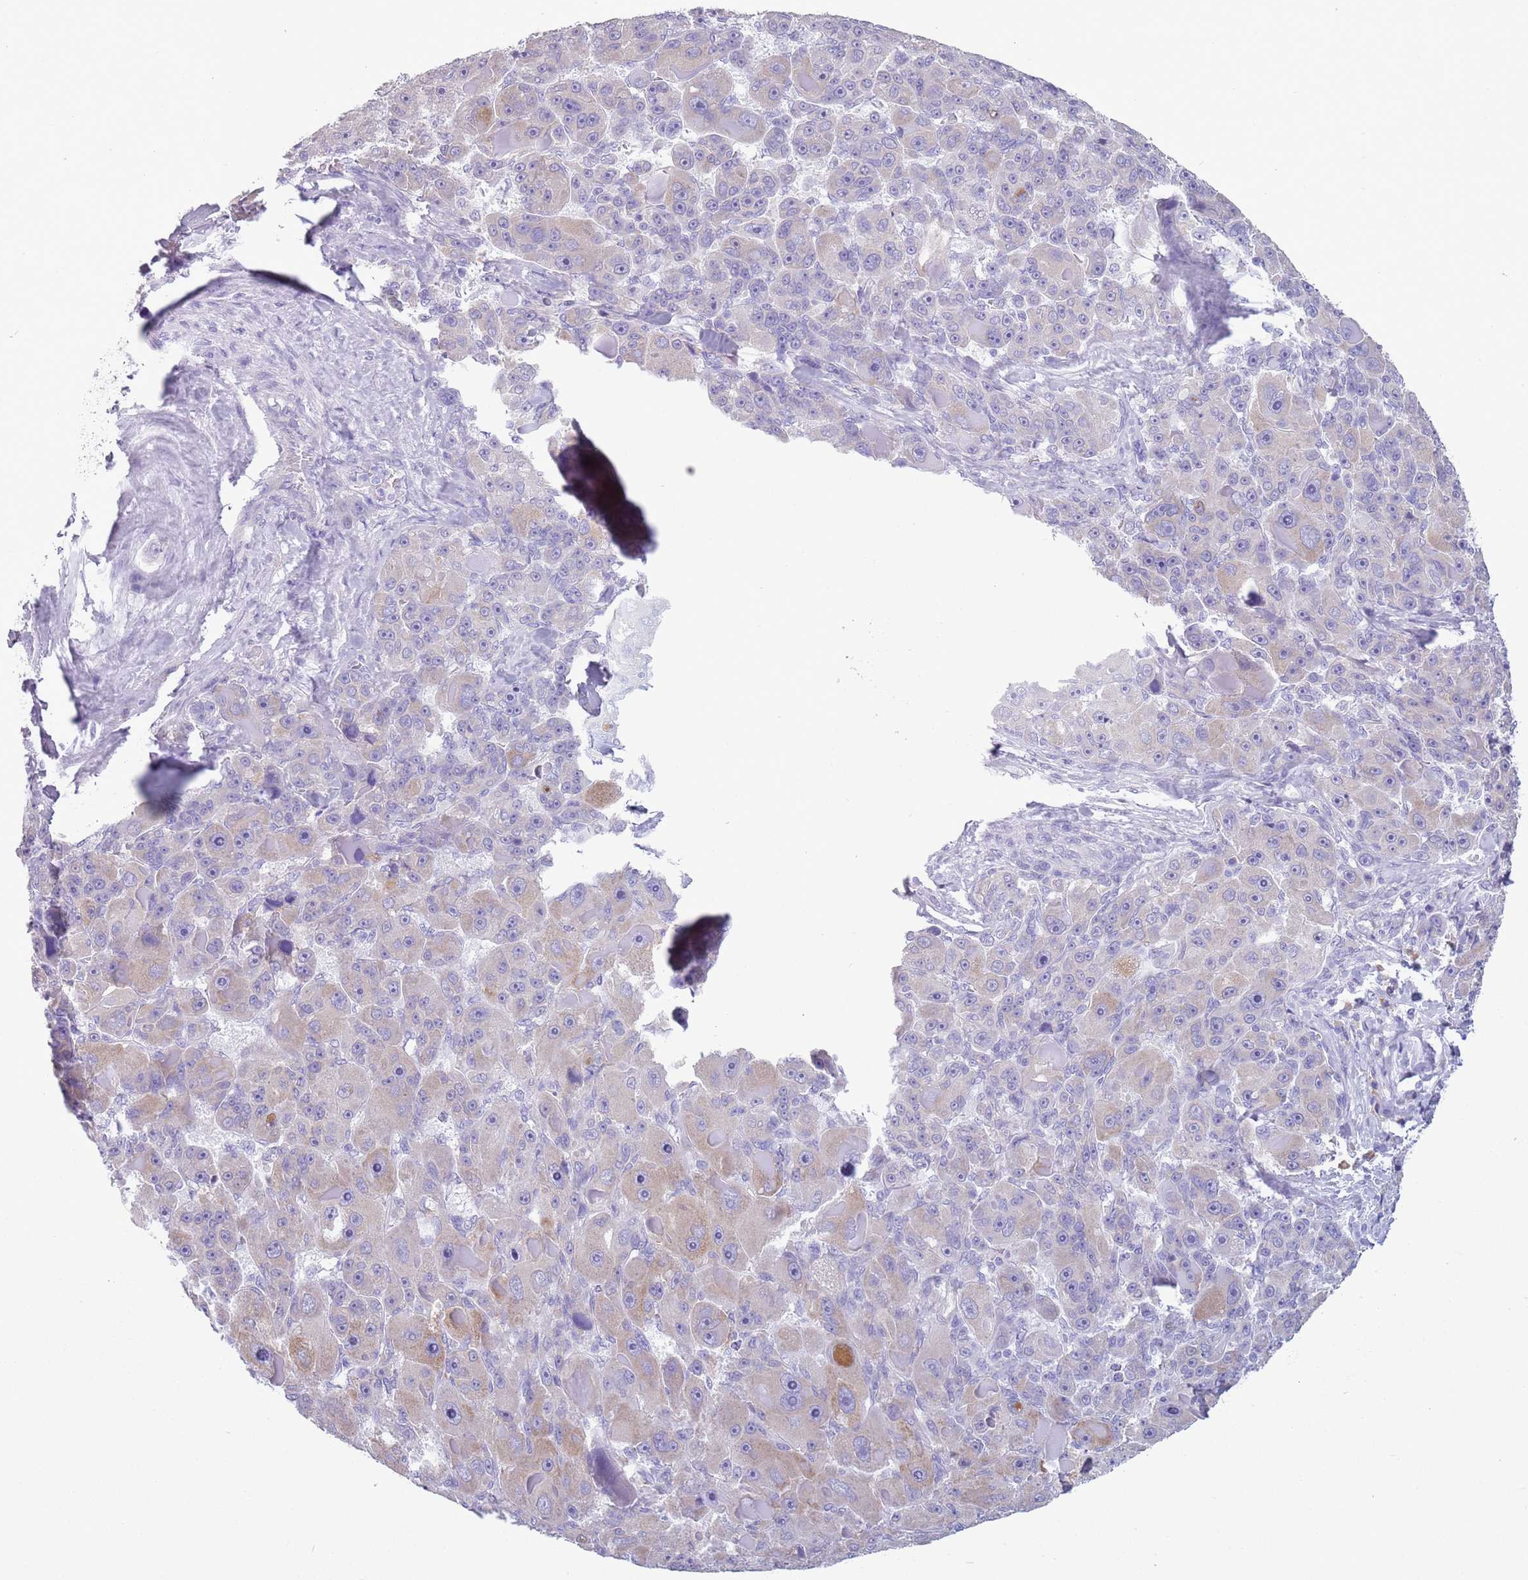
{"staining": {"intensity": "weak", "quantity": "25%-75%", "location": "cytoplasmic/membranous"}, "tissue": "liver cancer", "cell_type": "Tumor cells", "image_type": "cancer", "snomed": [{"axis": "morphology", "description": "Carcinoma, Hepatocellular, NOS"}, {"axis": "topography", "description": "Liver"}], "caption": "Immunohistochemistry (IHC) photomicrograph of liver cancer (hepatocellular carcinoma) stained for a protein (brown), which exhibits low levels of weak cytoplasmic/membranous expression in about 25%-75% of tumor cells.", "gene": "HYOU1", "patient": {"sex": "male", "age": 76}}